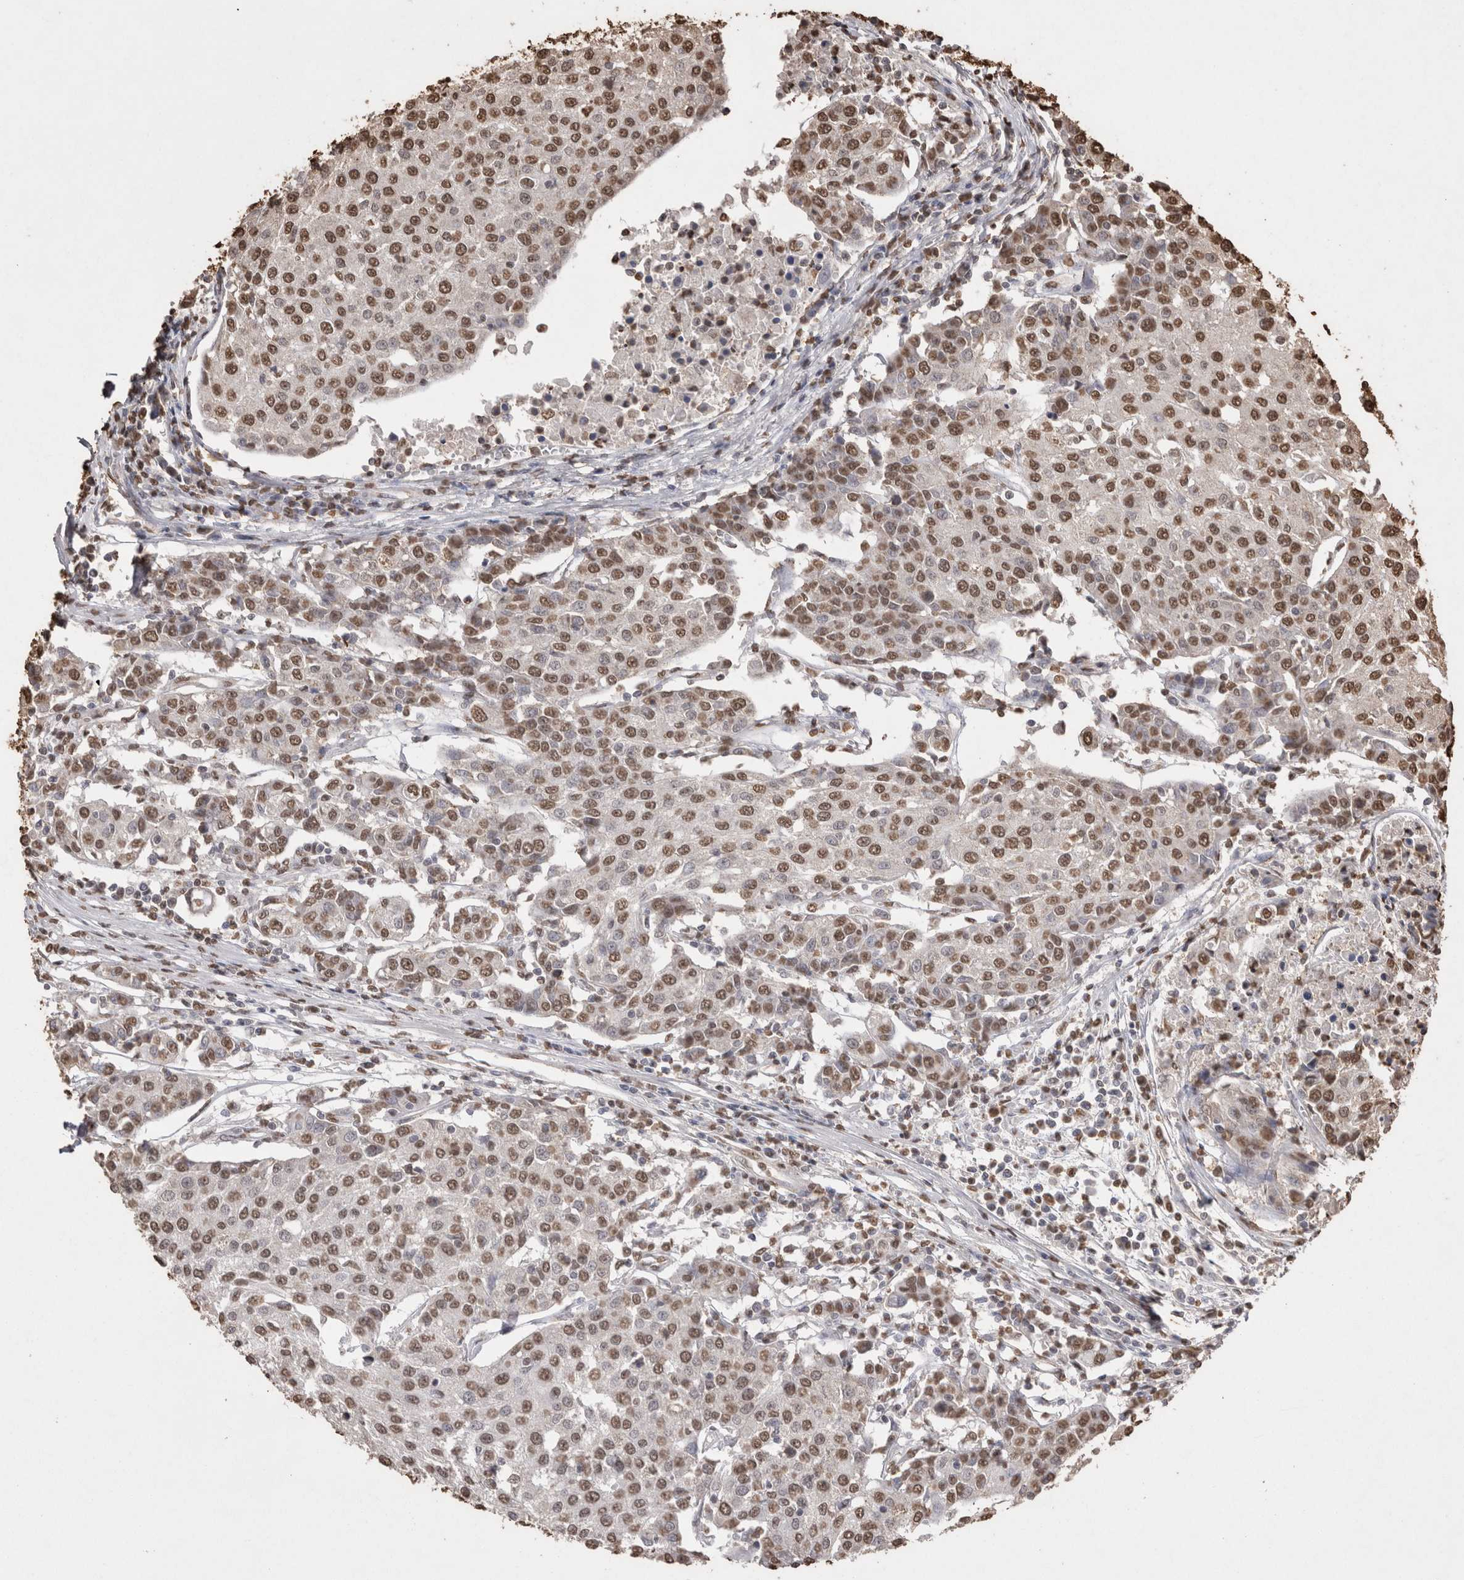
{"staining": {"intensity": "moderate", "quantity": ">75%", "location": "nuclear"}, "tissue": "urothelial cancer", "cell_type": "Tumor cells", "image_type": "cancer", "snomed": [{"axis": "morphology", "description": "Urothelial carcinoma, High grade"}, {"axis": "topography", "description": "Urinary bladder"}], "caption": "The photomicrograph demonstrates immunohistochemical staining of high-grade urothelial carcinoma. There is moderate nuclear staining is seen in approximately >75% of tumor cells. (Stains: DAB (3,3'-diaminobenzidine) in brown, nuclei in blue, Microscopy: brightfield microscopy at high magnification).", "gene": "POU5F1", "patient": {"sex": "female", "age": 85}}